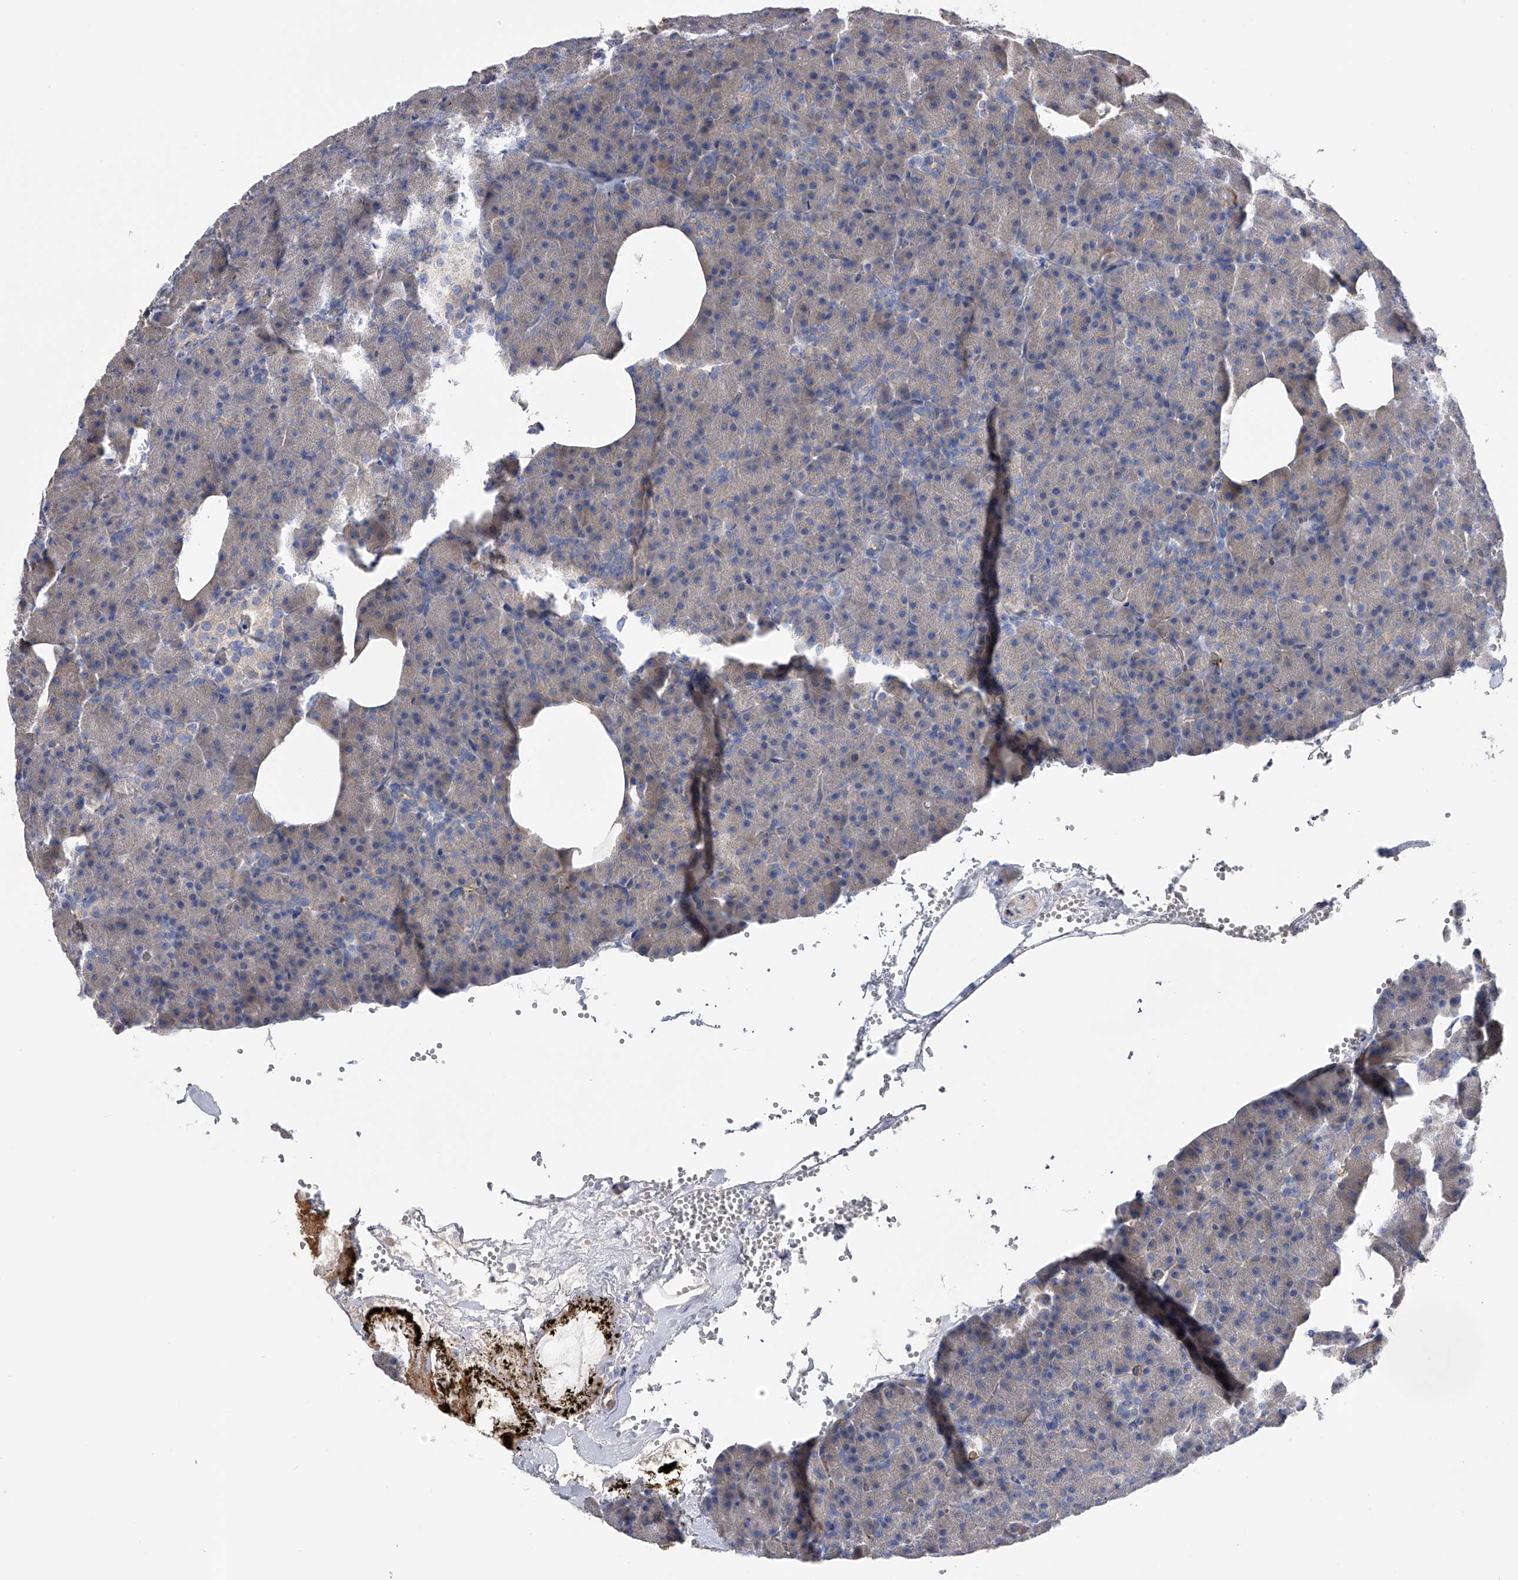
{"staining": {"intensity": "weak", "quantity": "25%-75%", "location": "cytoplasmic/membranous"}, "tissue": "pancreas", "cell_type": "Exocrine glandular cells", "image_type": "normal", "snomed": [{"axis": "morphology", "description": "Normal tissue, NOS"}, {"axis": "morphology", "description": "Carcinoid, malignant, NOS"}, {"axis": "topography", "description": "Pancreas"}], "caption": "Weak cytoplasmic/membranous positivity is appreciated in about 25%-75% of exocrine glandular cells in unremarkable pancreas. (DAB IHC with brightfield microscopy, high magnification).", "gene": "RWDD2A", "patient": {"sex": "female", "age": 35}}